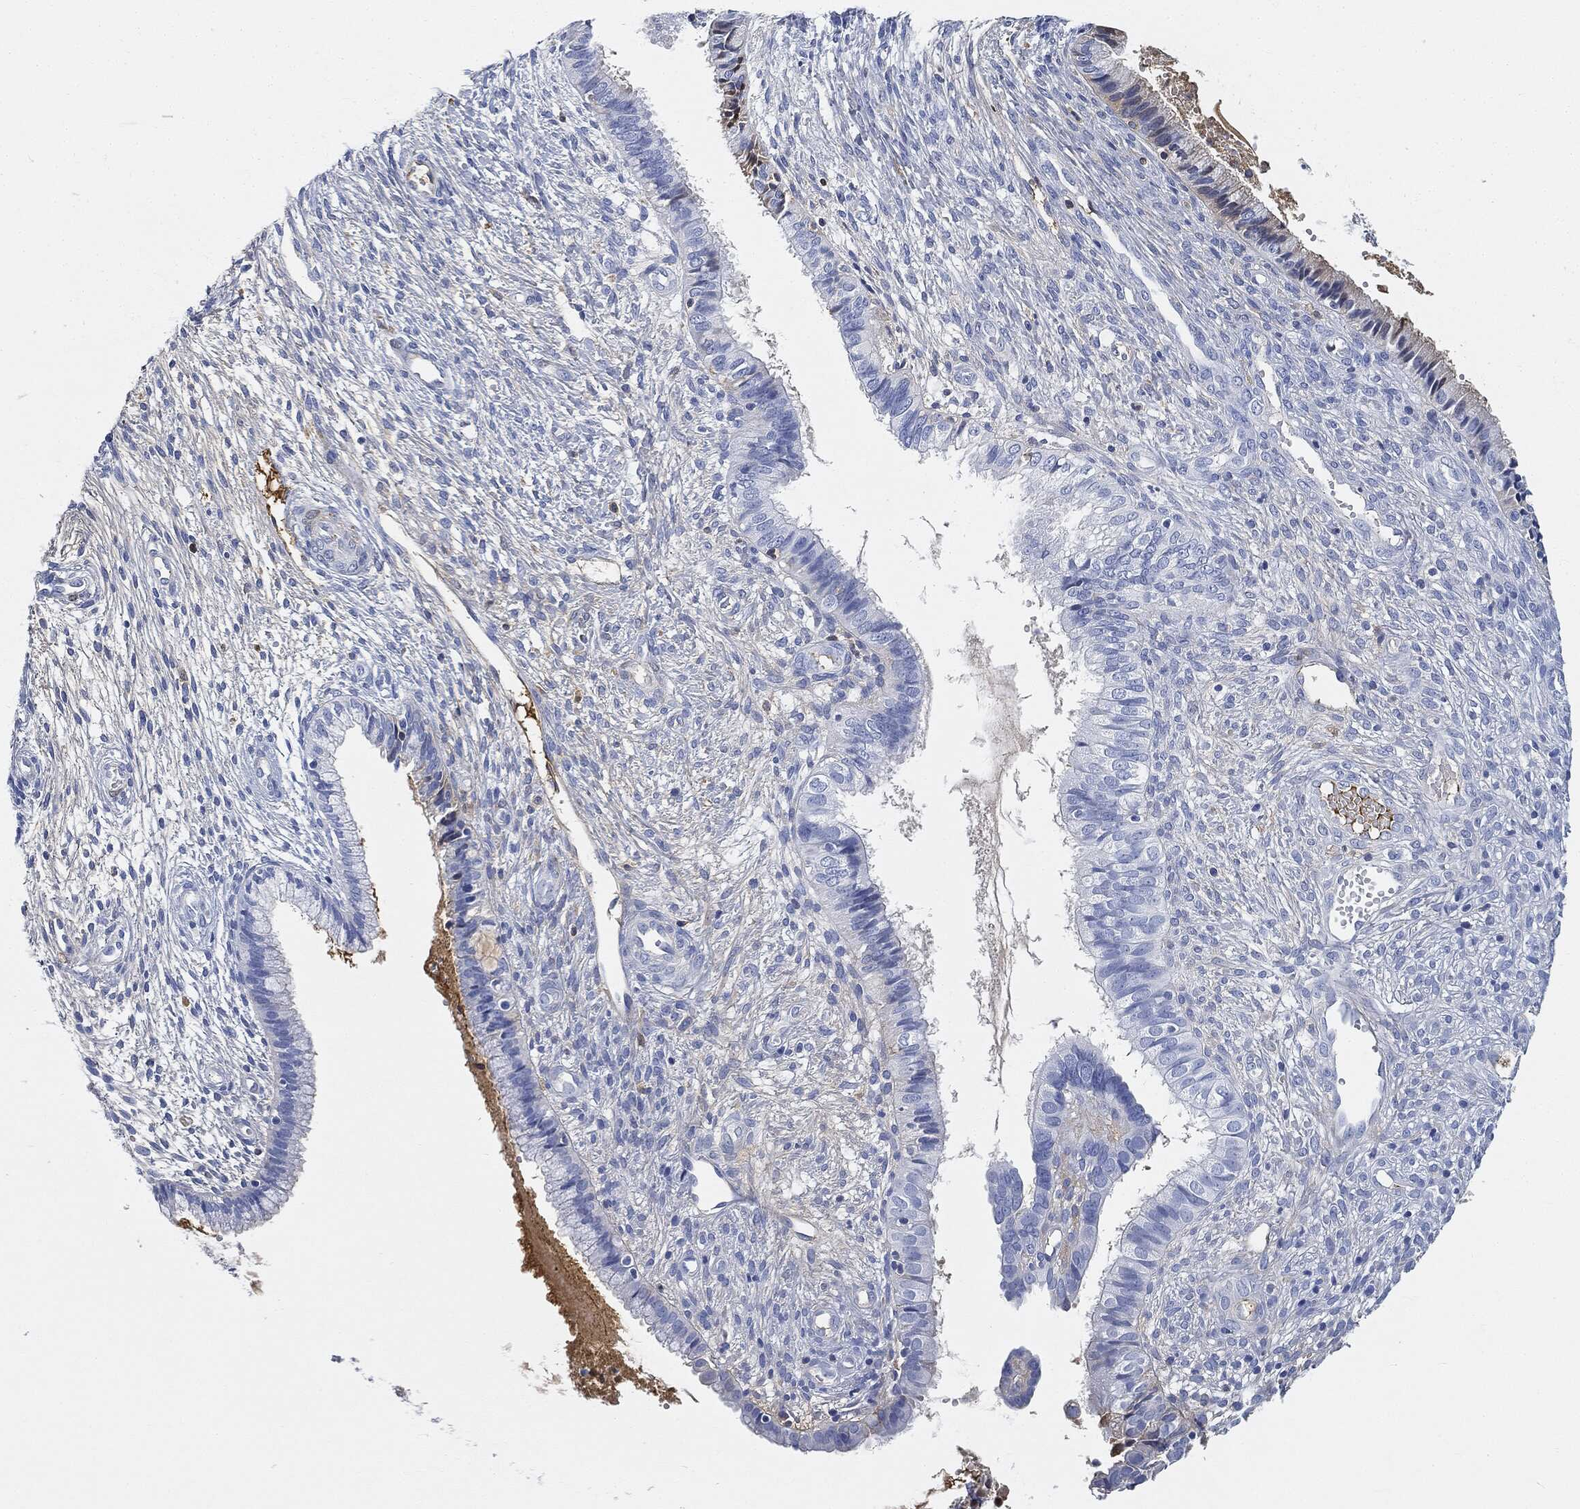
{"staining": {"intensity": "negative", "quantity": "none", "location": "none"}, "tissue": "cervical cancer", "cell_type": "Tumor cells", "image_type": "cancer", "snomed": [{"axis": "morphology", "description": "Normal tissue, NOS"}, {"axis": "morphology", "description": "Squamous cell carcinoma, NOS"}, {"axis": "topography", "description": "Cervix"}], "caption": "IHC image of neoplastic tissue: cervical cancer stained with DAB exhibits no significant protein staining in tumor cells.", "gene": "IGLV6-57", "patient": {"sex": "female", "age": 39}}